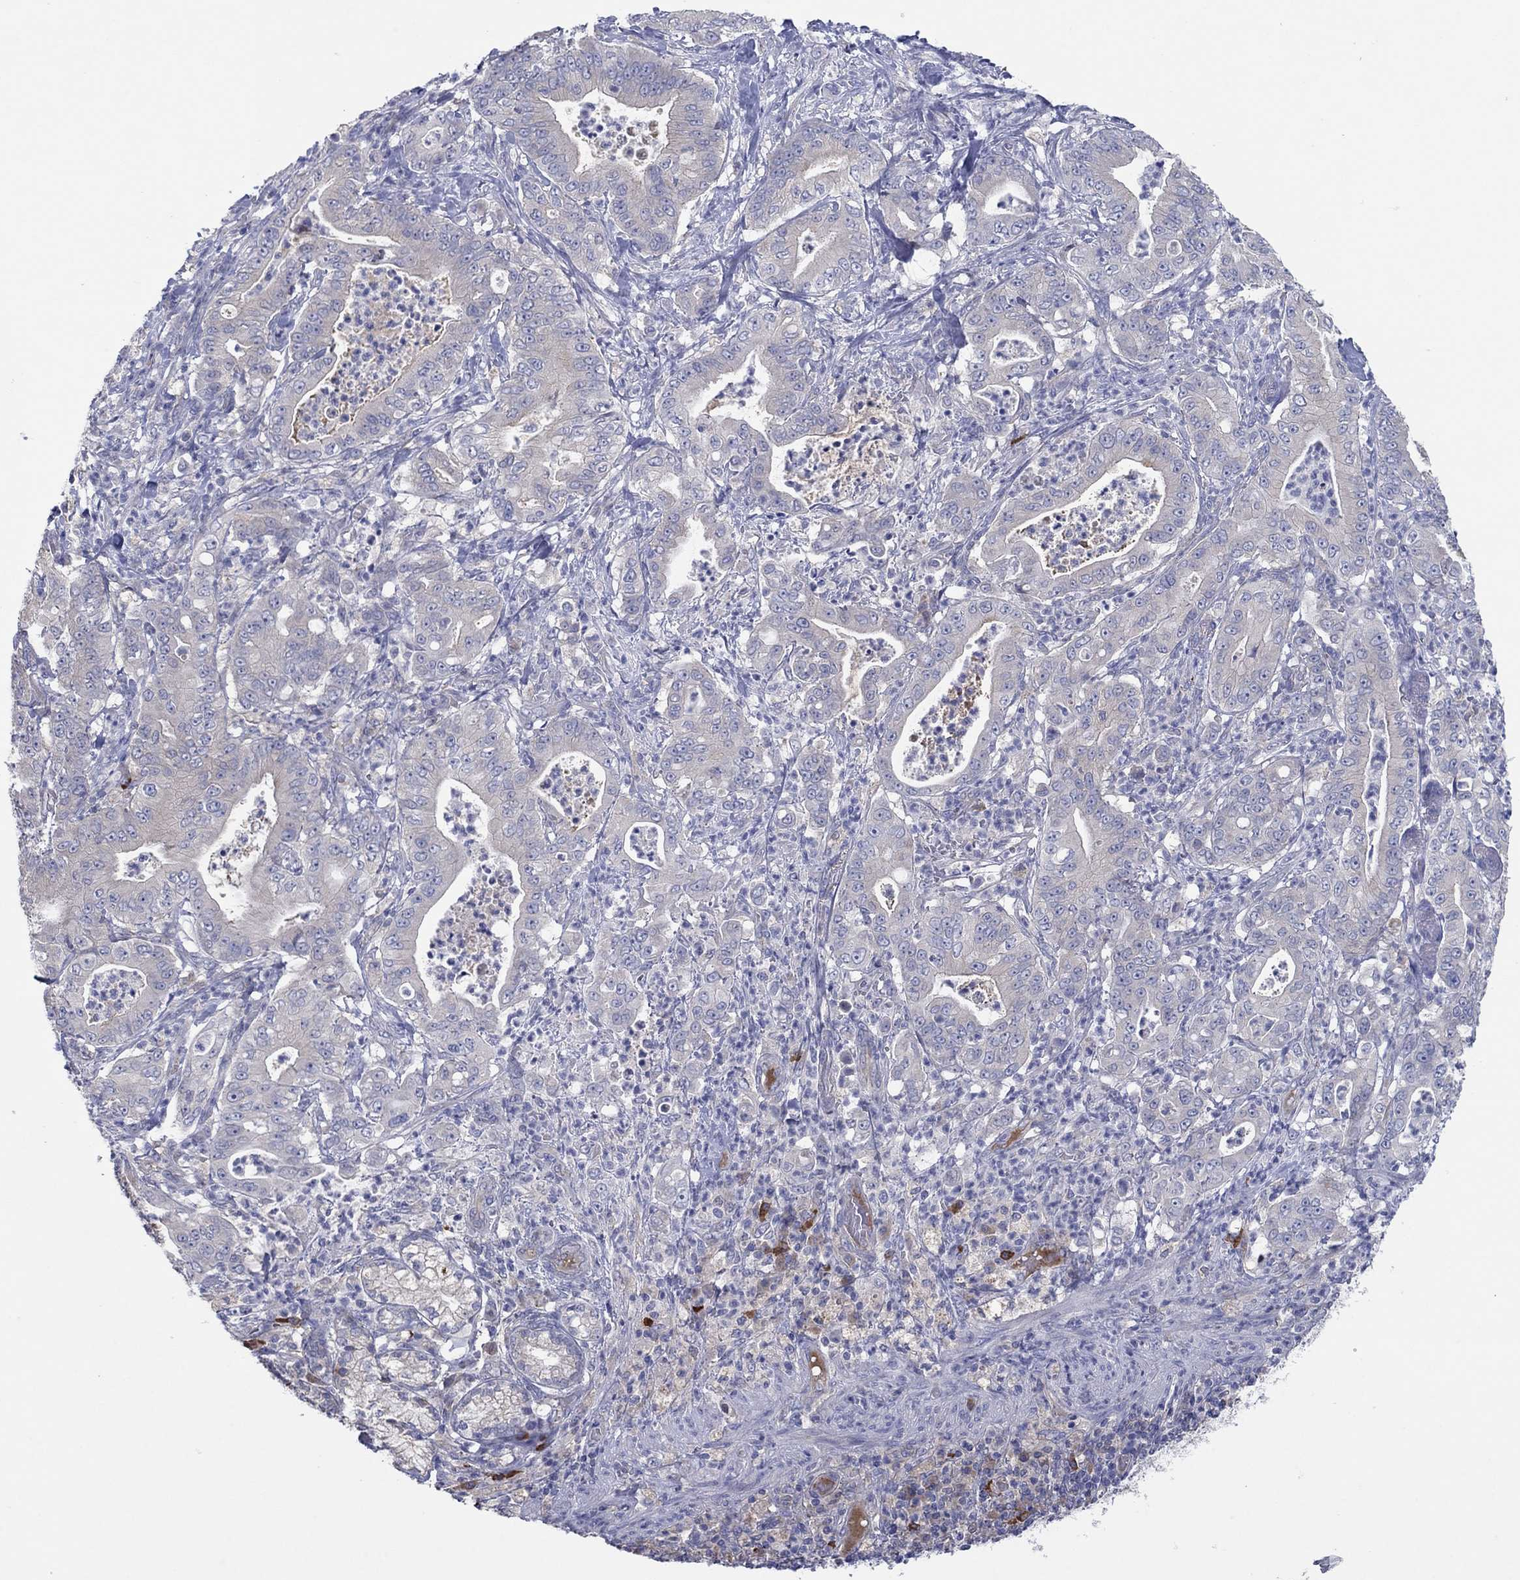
{"staining": {"intensity": "negative", "quantity": "none", "location": "none"}, "tissue": "pancreatic cancer", "cell_type": "Tumor cells", "image_type": "cancer", "snomed": [{"axis": "morphology", "description": "Adenocarcinoma, NOS"}, {"axis": "topography", "description": "Pancreas"}], "caption": "This is a photomicrograph of immunohistochemistry staining of pancreatic cancer (adenocarcinoma), which shows no staining in tumor cells.", "gene": "PLCL2", "patient": {"sex": "male", "age": 71}}